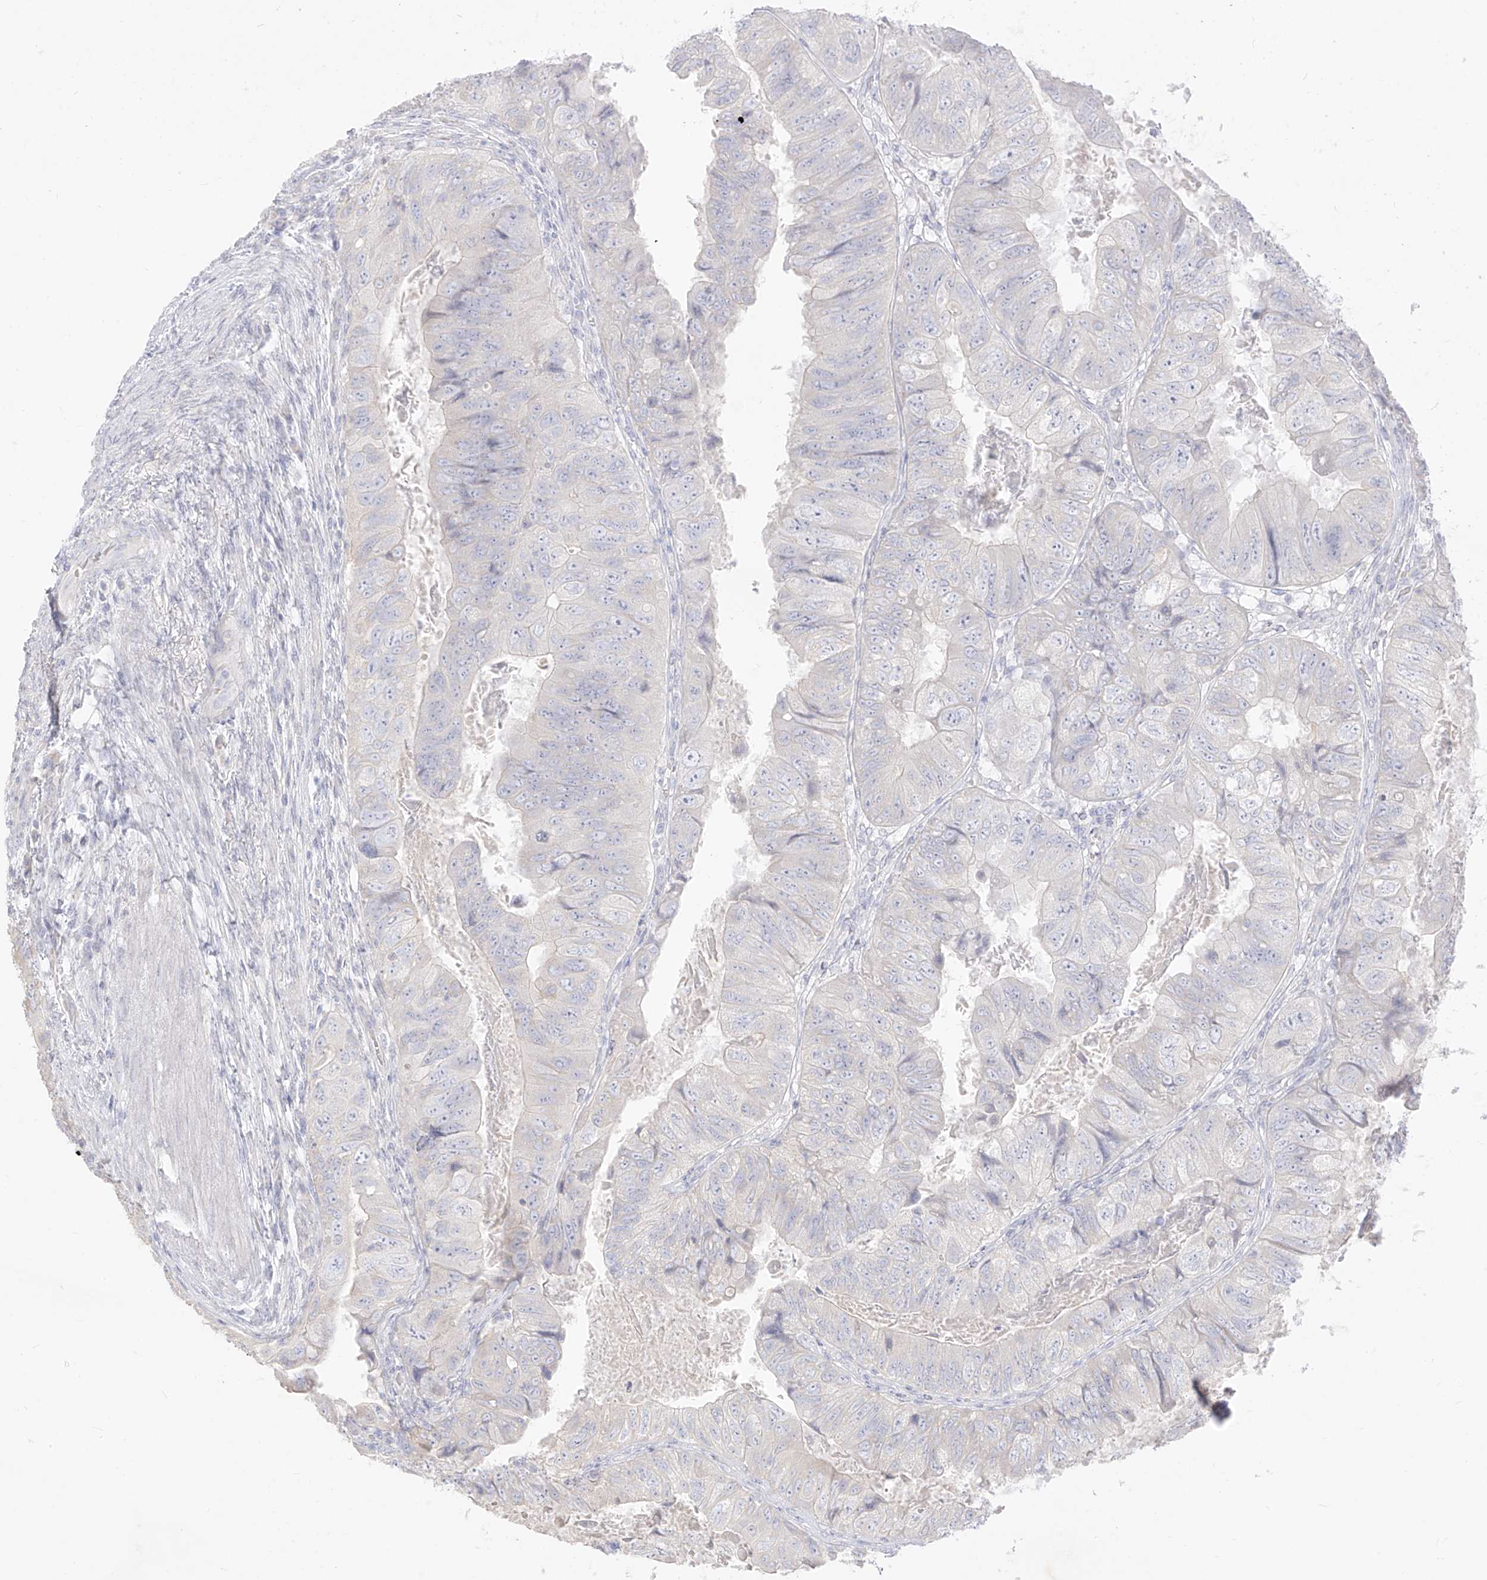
{"staining": {"intensity": "negative", "quantity": "none", "location": "none"}, "tissue": "colorectal cancer", "cell_type": "Tumor cells", "image_type": "cancer", "snomed": [{"axis": "morphology", "description": "Adenocarcinoma, NOS"}, {"axis": "topography", "description": "Rectum"}], "caption": "Immunohistochemistry (IHC) image of colorectal cancer (adenocarcinoma) stained for a protein (brown), which exhibits no staining in tumor cells.", "gene": "ARHGEF40", "patient": {"sex": "male", "age": 63}}